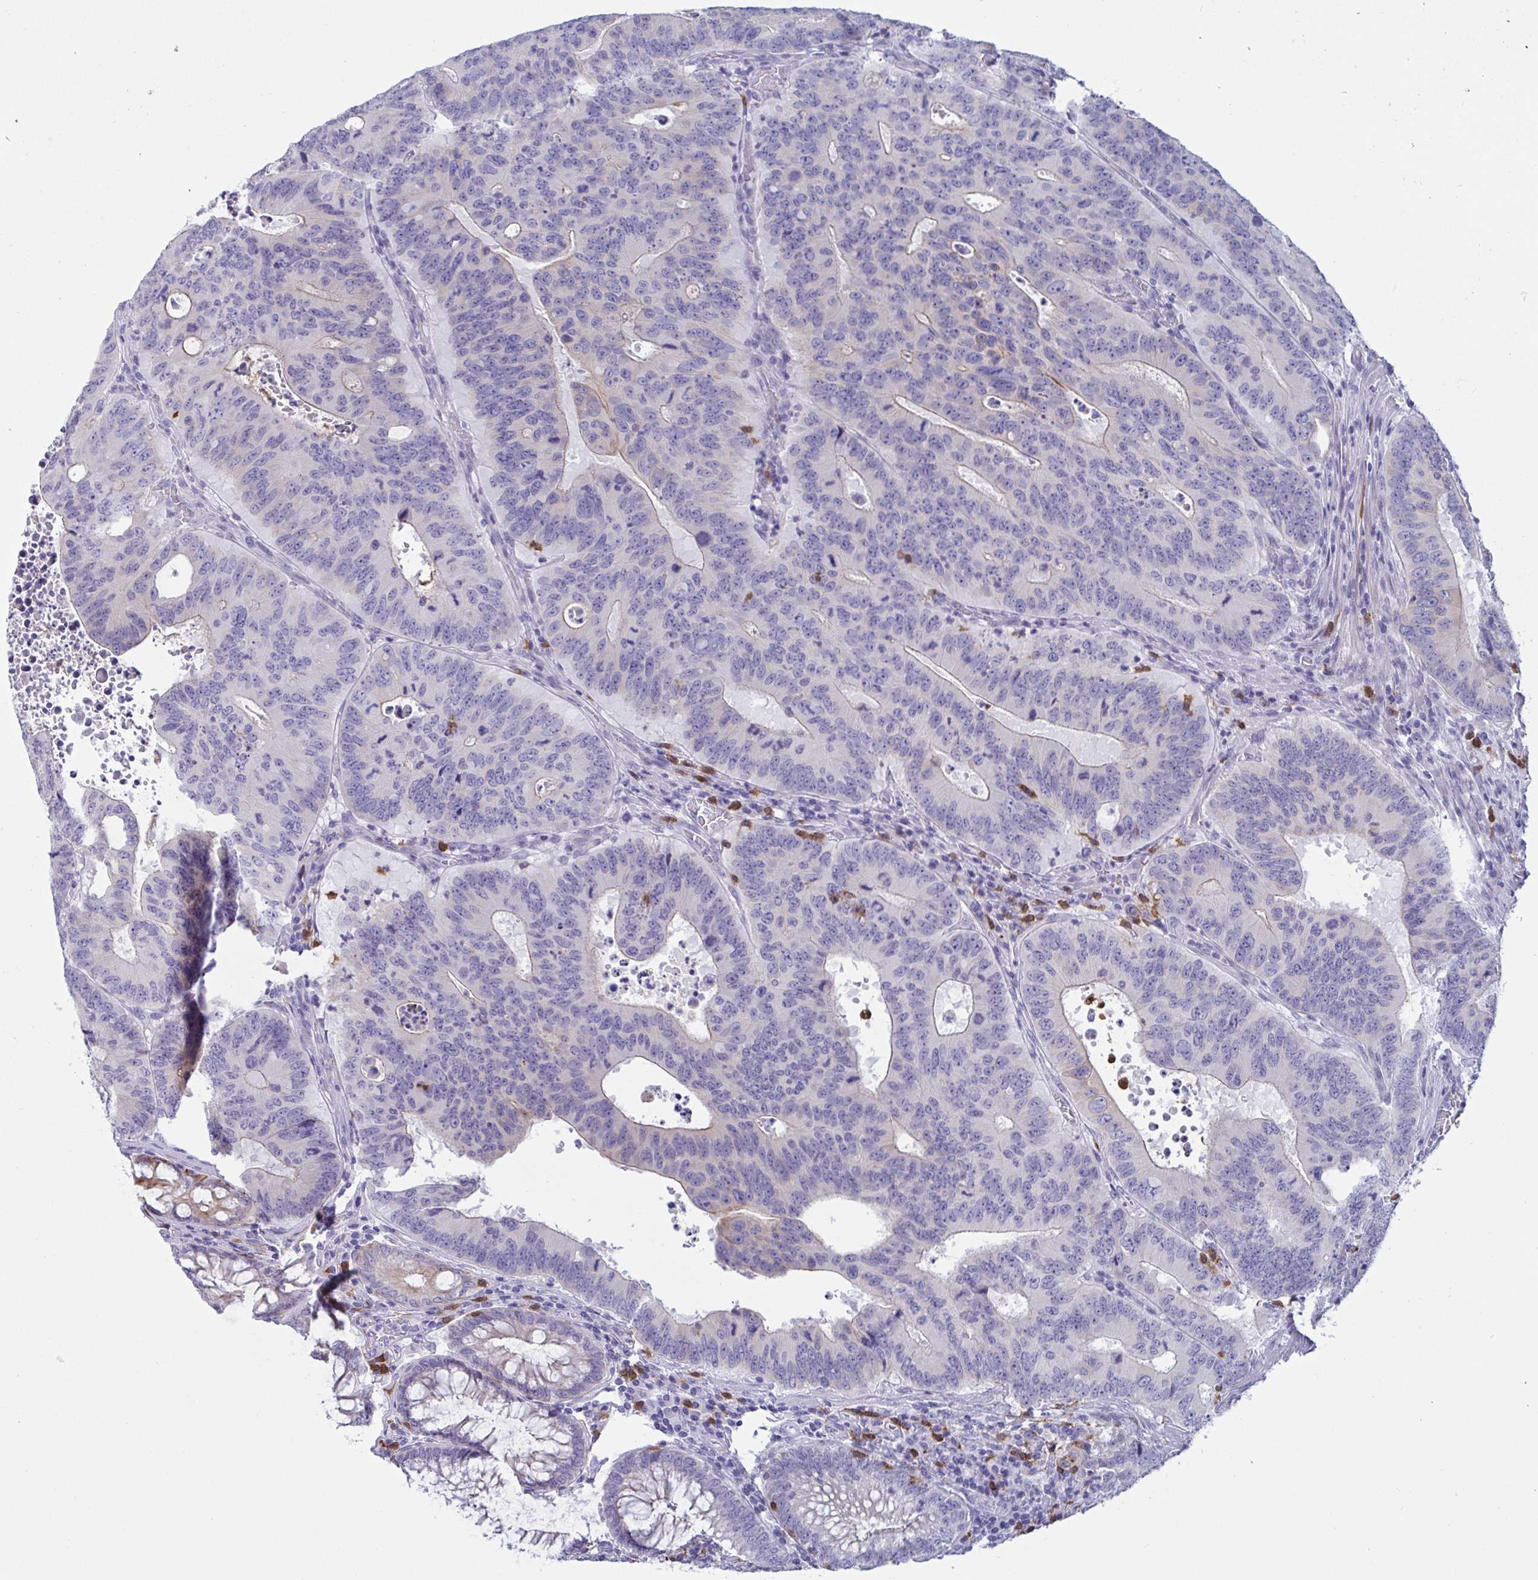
{"staining": {"intensity": "weak", "quantity": "<25%", "location": "cytoplasmic/membranous"}, "tissue": "colorectal cancer", "cell_type": "Tumor cells", "image_type": "cancer", "snomed": [{"axis": "morphology", "description": "Adenocarcinoma, NOS"}, {"axis": "topography", "description": "Colon"}], "caption": "Colorectal cancer (adenocarcinoma) was stained to show a protein in brown. There is no significant positivity in tumor cells.", "gene": "TAS2R38", "patient": {"sex": "male", "age": 62}}